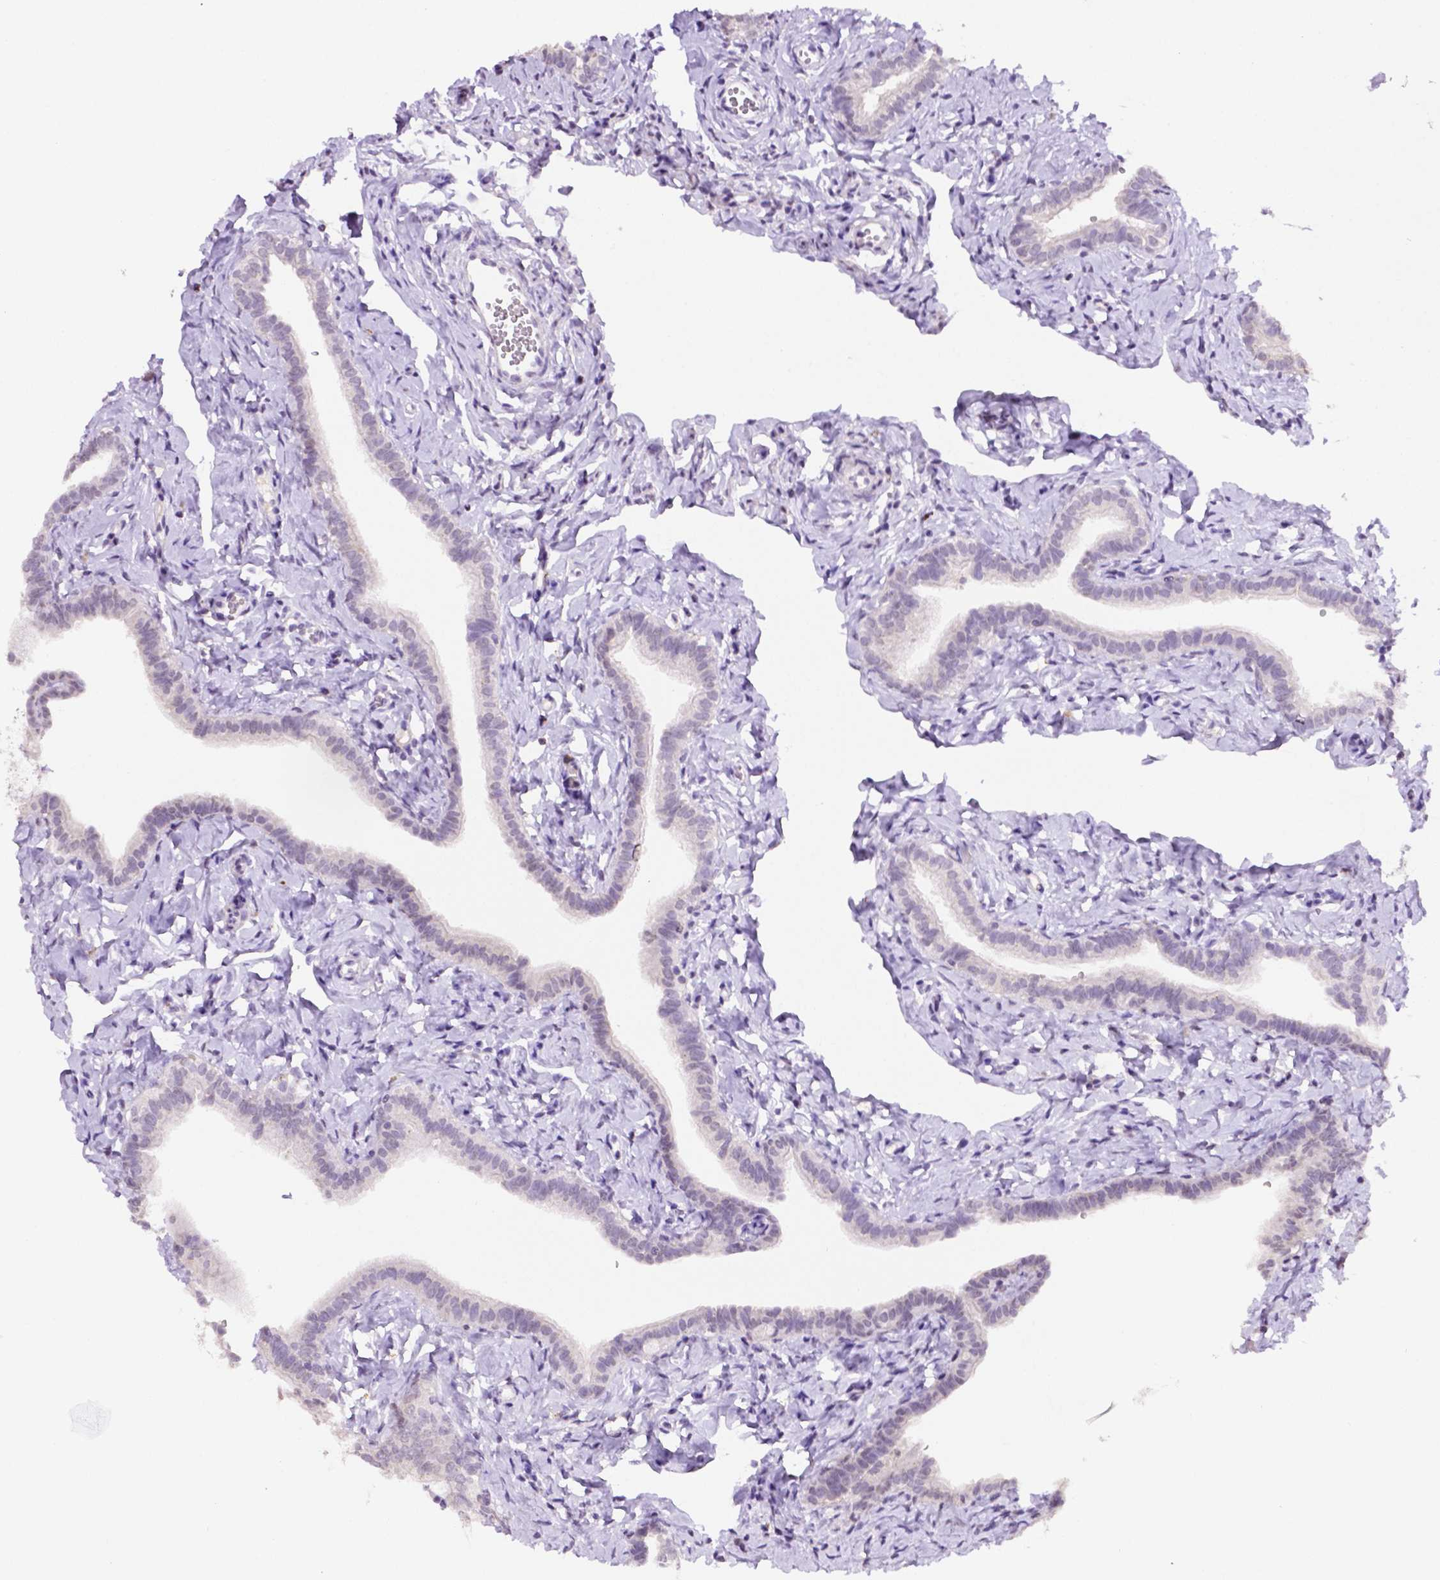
{"staining": {"intensity": "negative", "quantity": "none", "location": "none"}, "tissue": "fallopian tube", "cell_type": "Glandular cells", "image_type": "normal", "snomed": [{"axis": "morphology", "description": "Normal tissue, NOS"}, {"axis": "topography", "description": "Fallopian tube"}], "caption": "DAB immunohistochemical staining of normal human fallopian tube exhibits no significant positivity in glandular cells.", "gene": "PTPN6", "patient": {"sex": "female", "age": 41}}